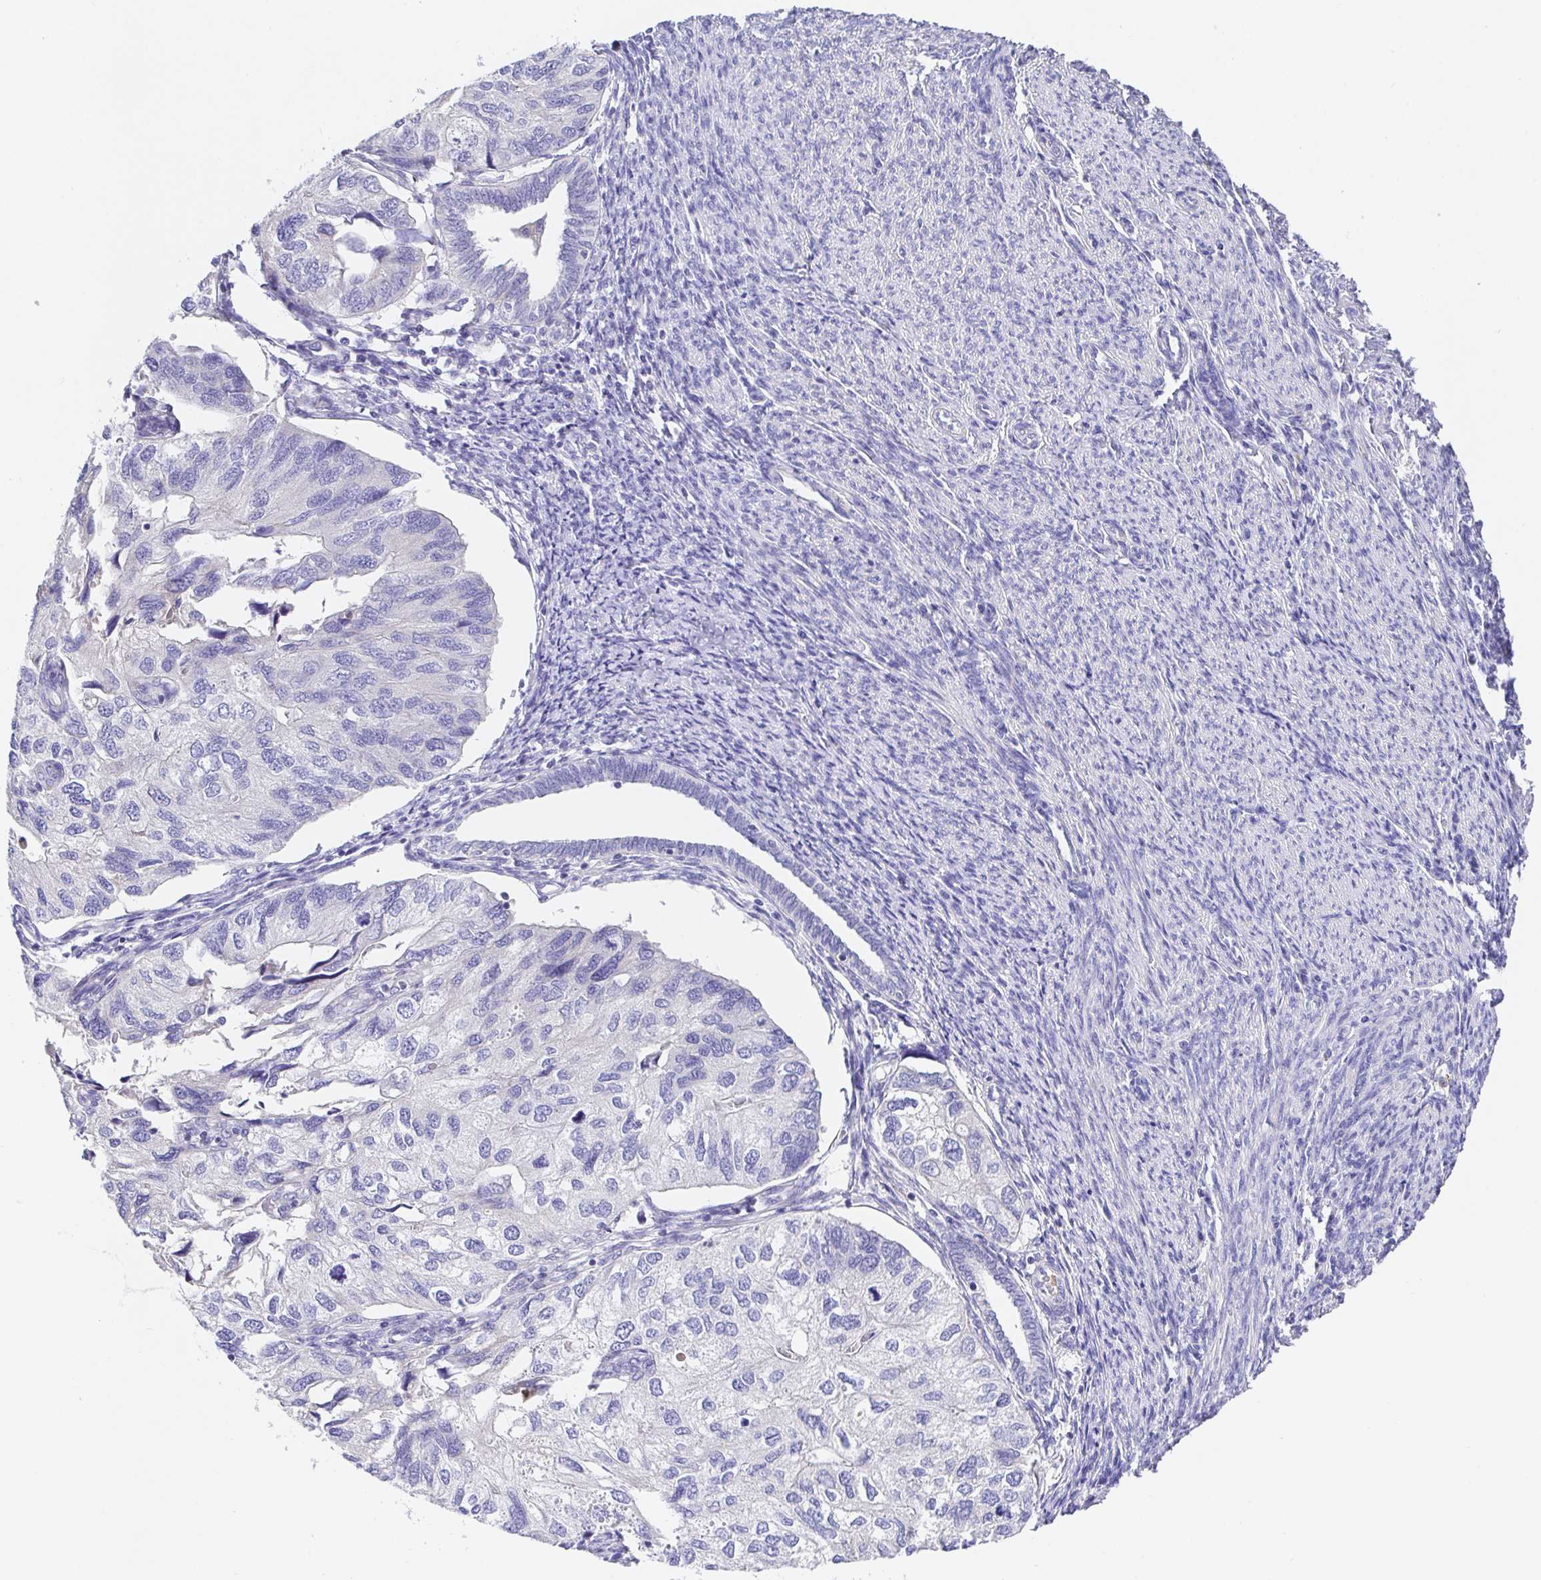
{"staining": {"intensity": "negative", "quantity": "none", "location": "none"}, "tissue": "endometrial cancer", "cell_type": "Tumor cells", "image_type": "cancer", "snomed": [{"axis": "morphology", "description": "Carcinoma, NOS"}, {"axis": "topography", "description": "Uterus"}], "caption": "Endometrial carcinoma was stained to show a protein in brown. There is no significant staining in tumor cells.", "gene": "GOLGA1", "patient": {"sex": "female", "age": 76}}